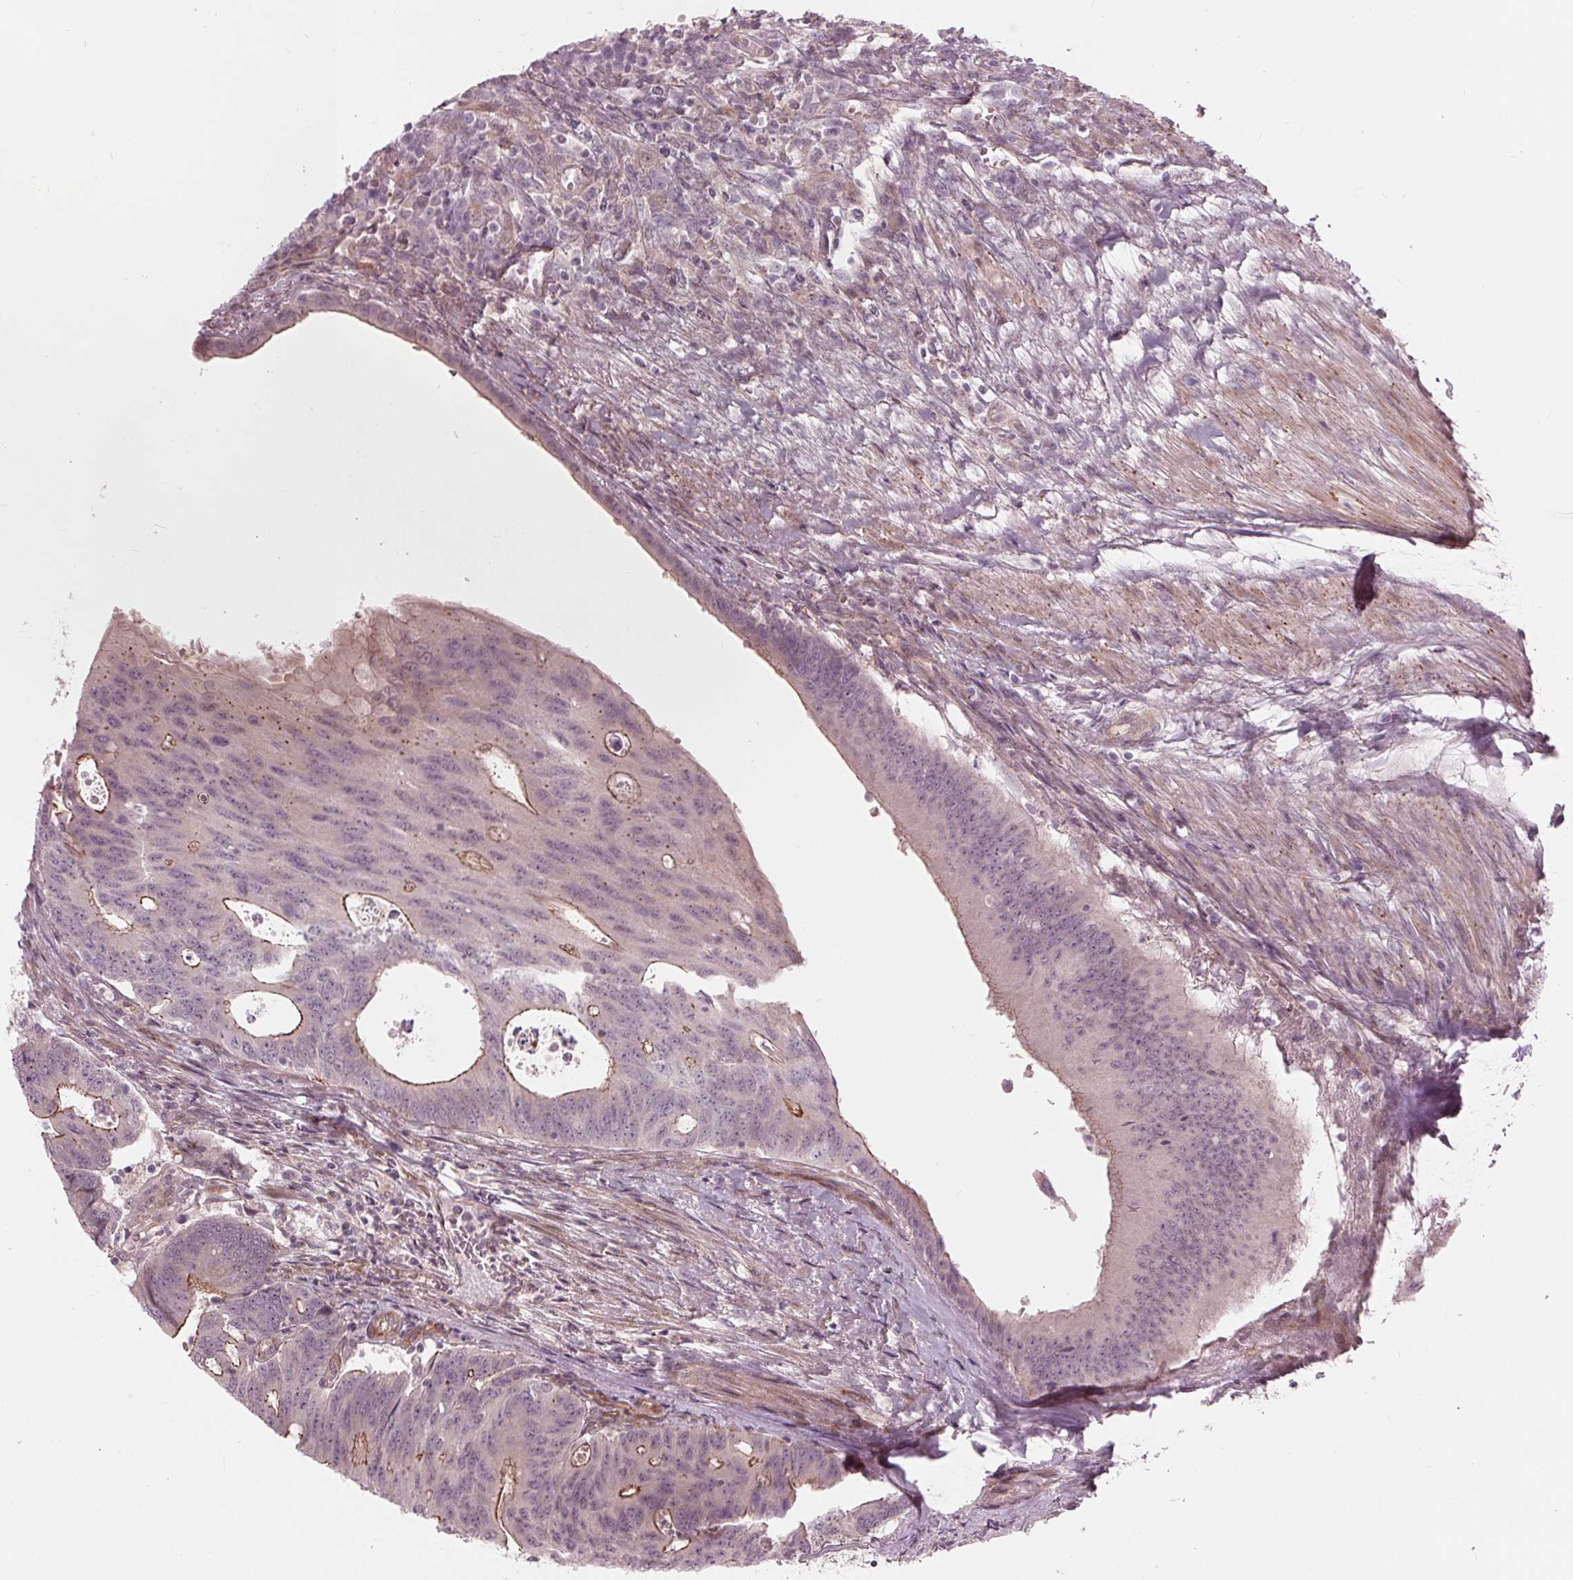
{"staining": {"intensity": "moderate", "quantity": "<25%", "location": "cytoplasmic/membranous"}, "tissue": "colorectal cancer", "cell_type": "Tumor cells", "image_type": "cancer", "snomed": [{"axis": "morphology", "description": "Adenocarcinoma, NOS"}, {"axis": "topography", "description": "Colon"}], "caption": "Colorectal adenocarcinoma stained for a protein (brown) reveals moderate cytoplasmic/membranous positive staining in about <25% of tumor cells.", "gene": "TXNIP", "patient": {"sex": "male", "age": 65}}